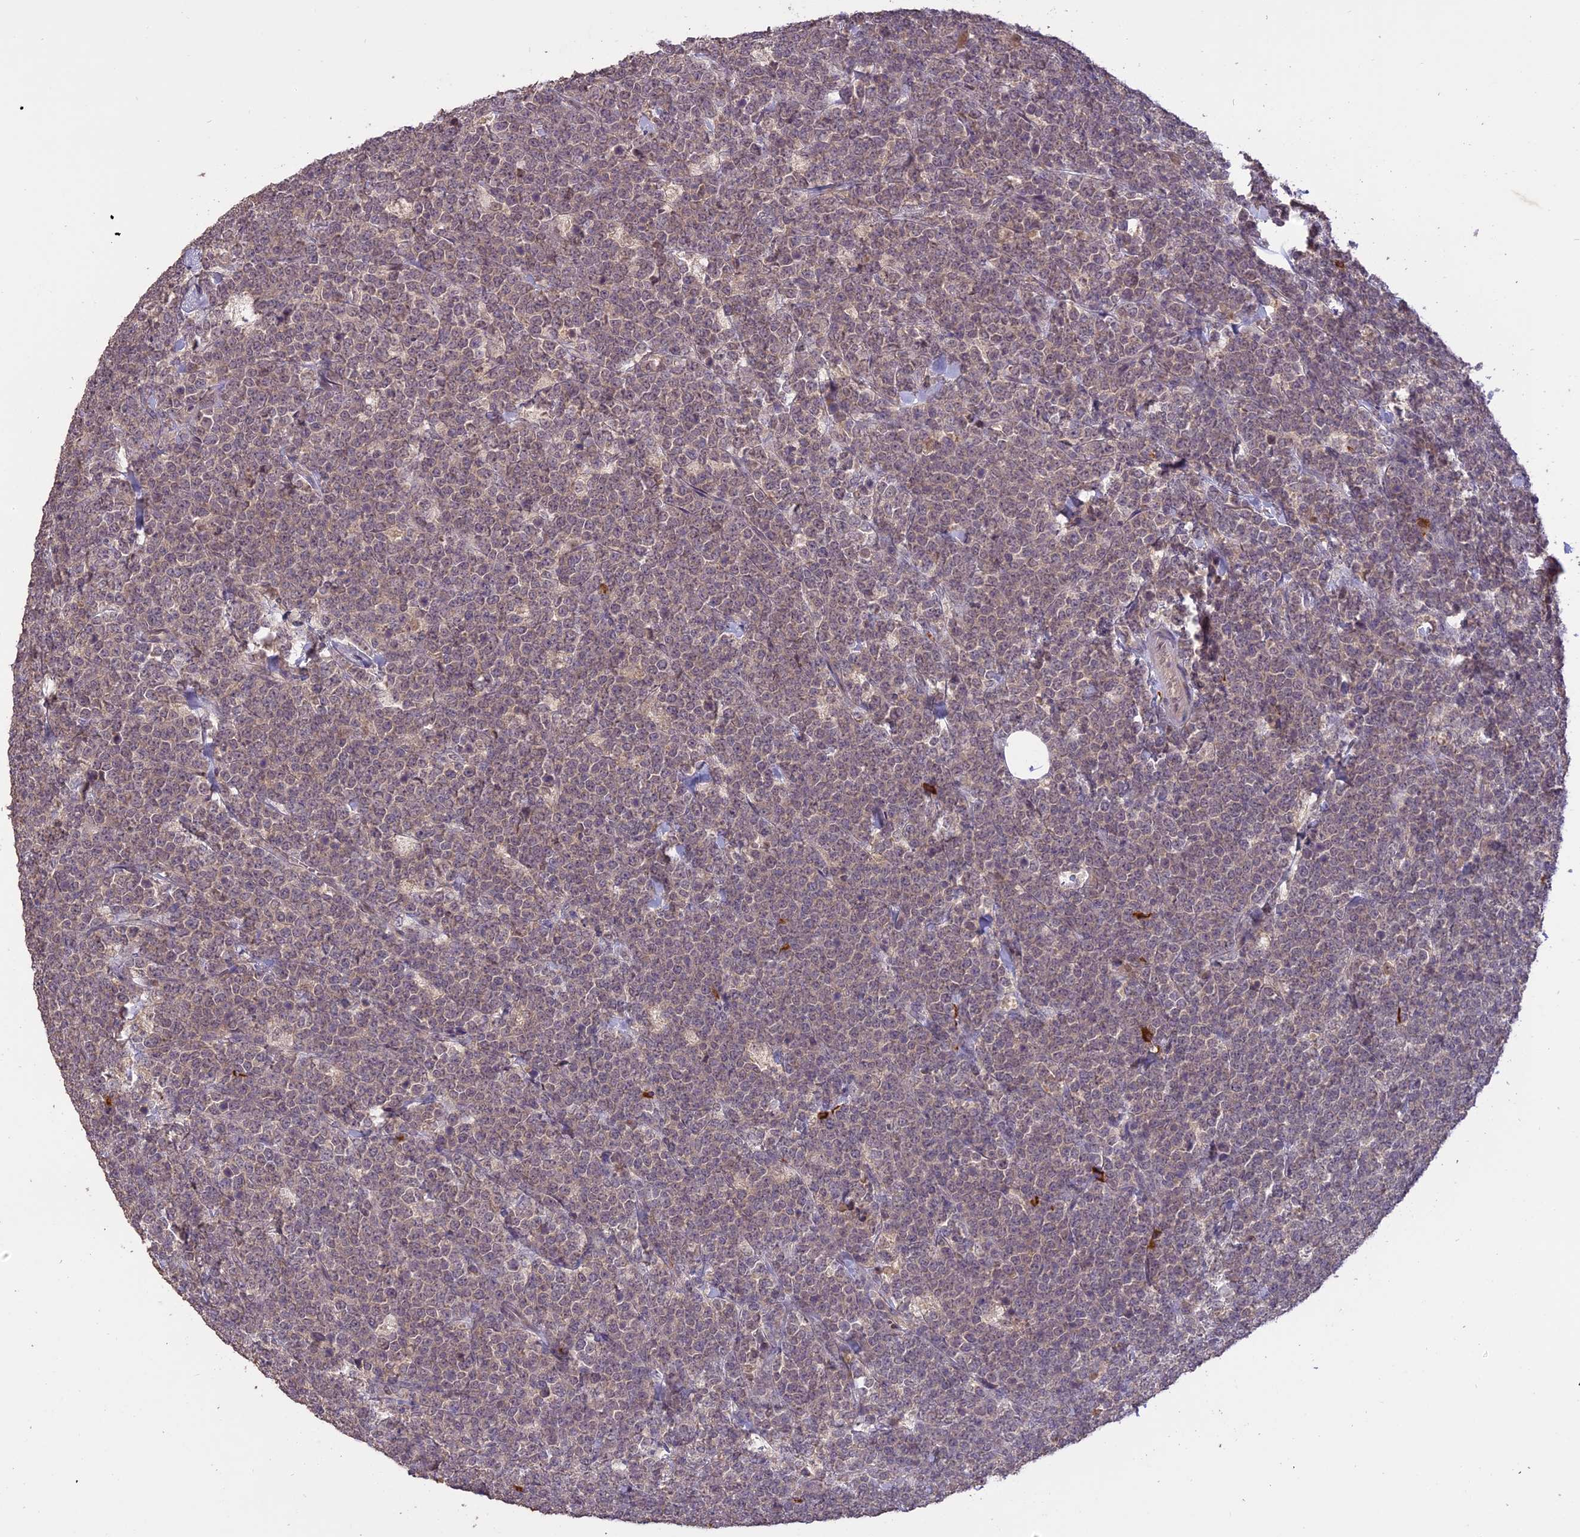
{"staining": {"intensity": "negative", "quantity": "none", "location": "none"}, "tissue": "lymphoma", "cell_type": "Tumor cells", "image_type": "cancer", "snomed": [{"axis": "morphology", "description": "Malignant lymphoma, non-Hodgkin's type, High grade"}, {"axis": "topography", "description": "Small intestine"}], "caption": "Tumor cells are negative for protein expression in human lymphoma.", "gene": "TIGD7", "patient": {"sex": "male", "age": 8}}